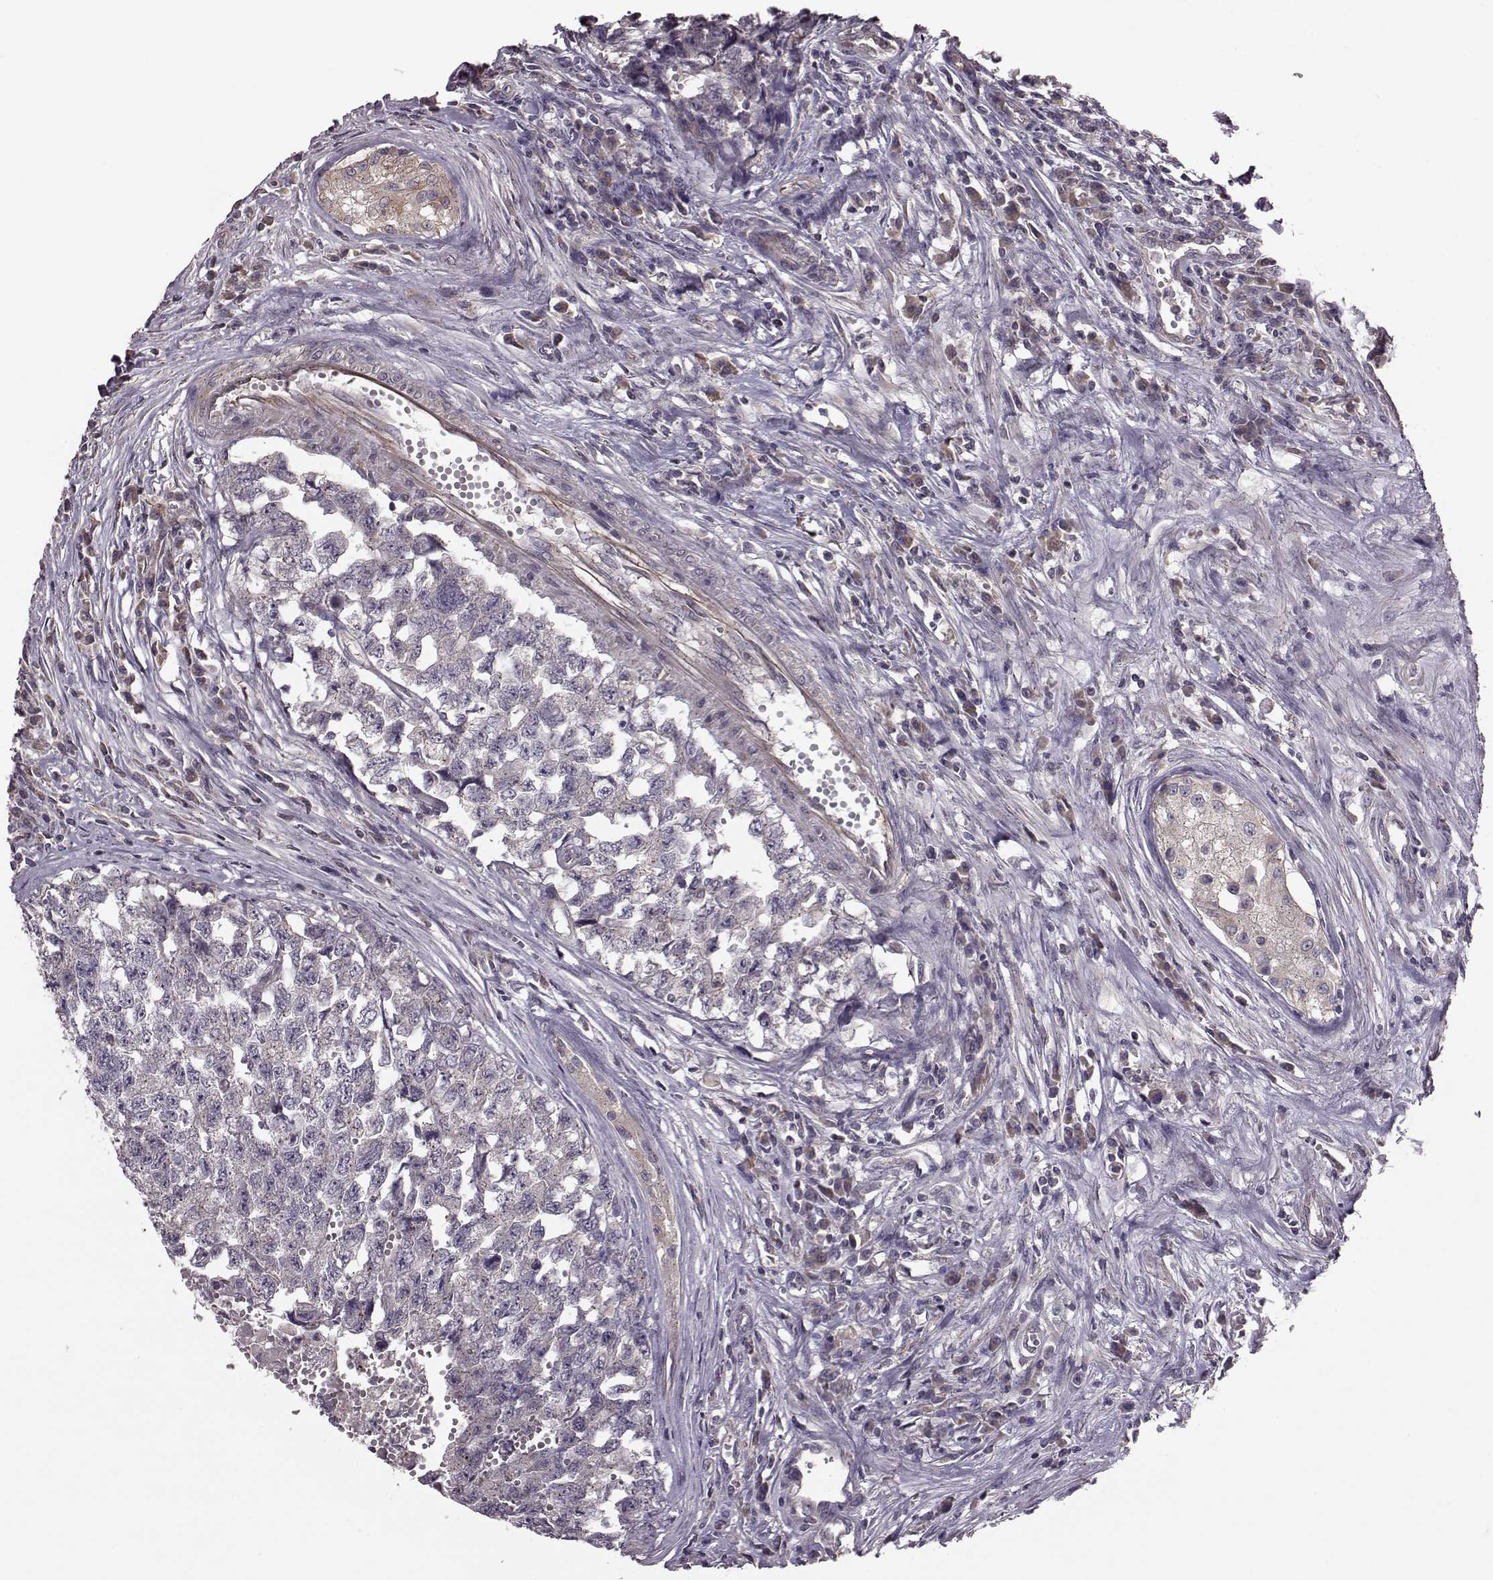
{"staining": {"intensity": "negative", "quantity": "none", "location": "none"}, "tissue": "testis cancer", "cell_type": "Tumor cells", "image_type": "cancer", "snomed": [{"axis": "morphology", "description": "Seminoma, NOS"}, {"axis": "morphology", "description": "Carcinoma, Embryonal, NOS"}, {"axis": "topography", "description": "Testis"}], "caption": "Immunohistochemistry photomicrograph of testis cancer (embryonal carcinoma) stained for a protein (brown), which demonstrates no staining in tumor cells.", "gene": "NTF3", "patient": {"sex": "male", "age": 22}}